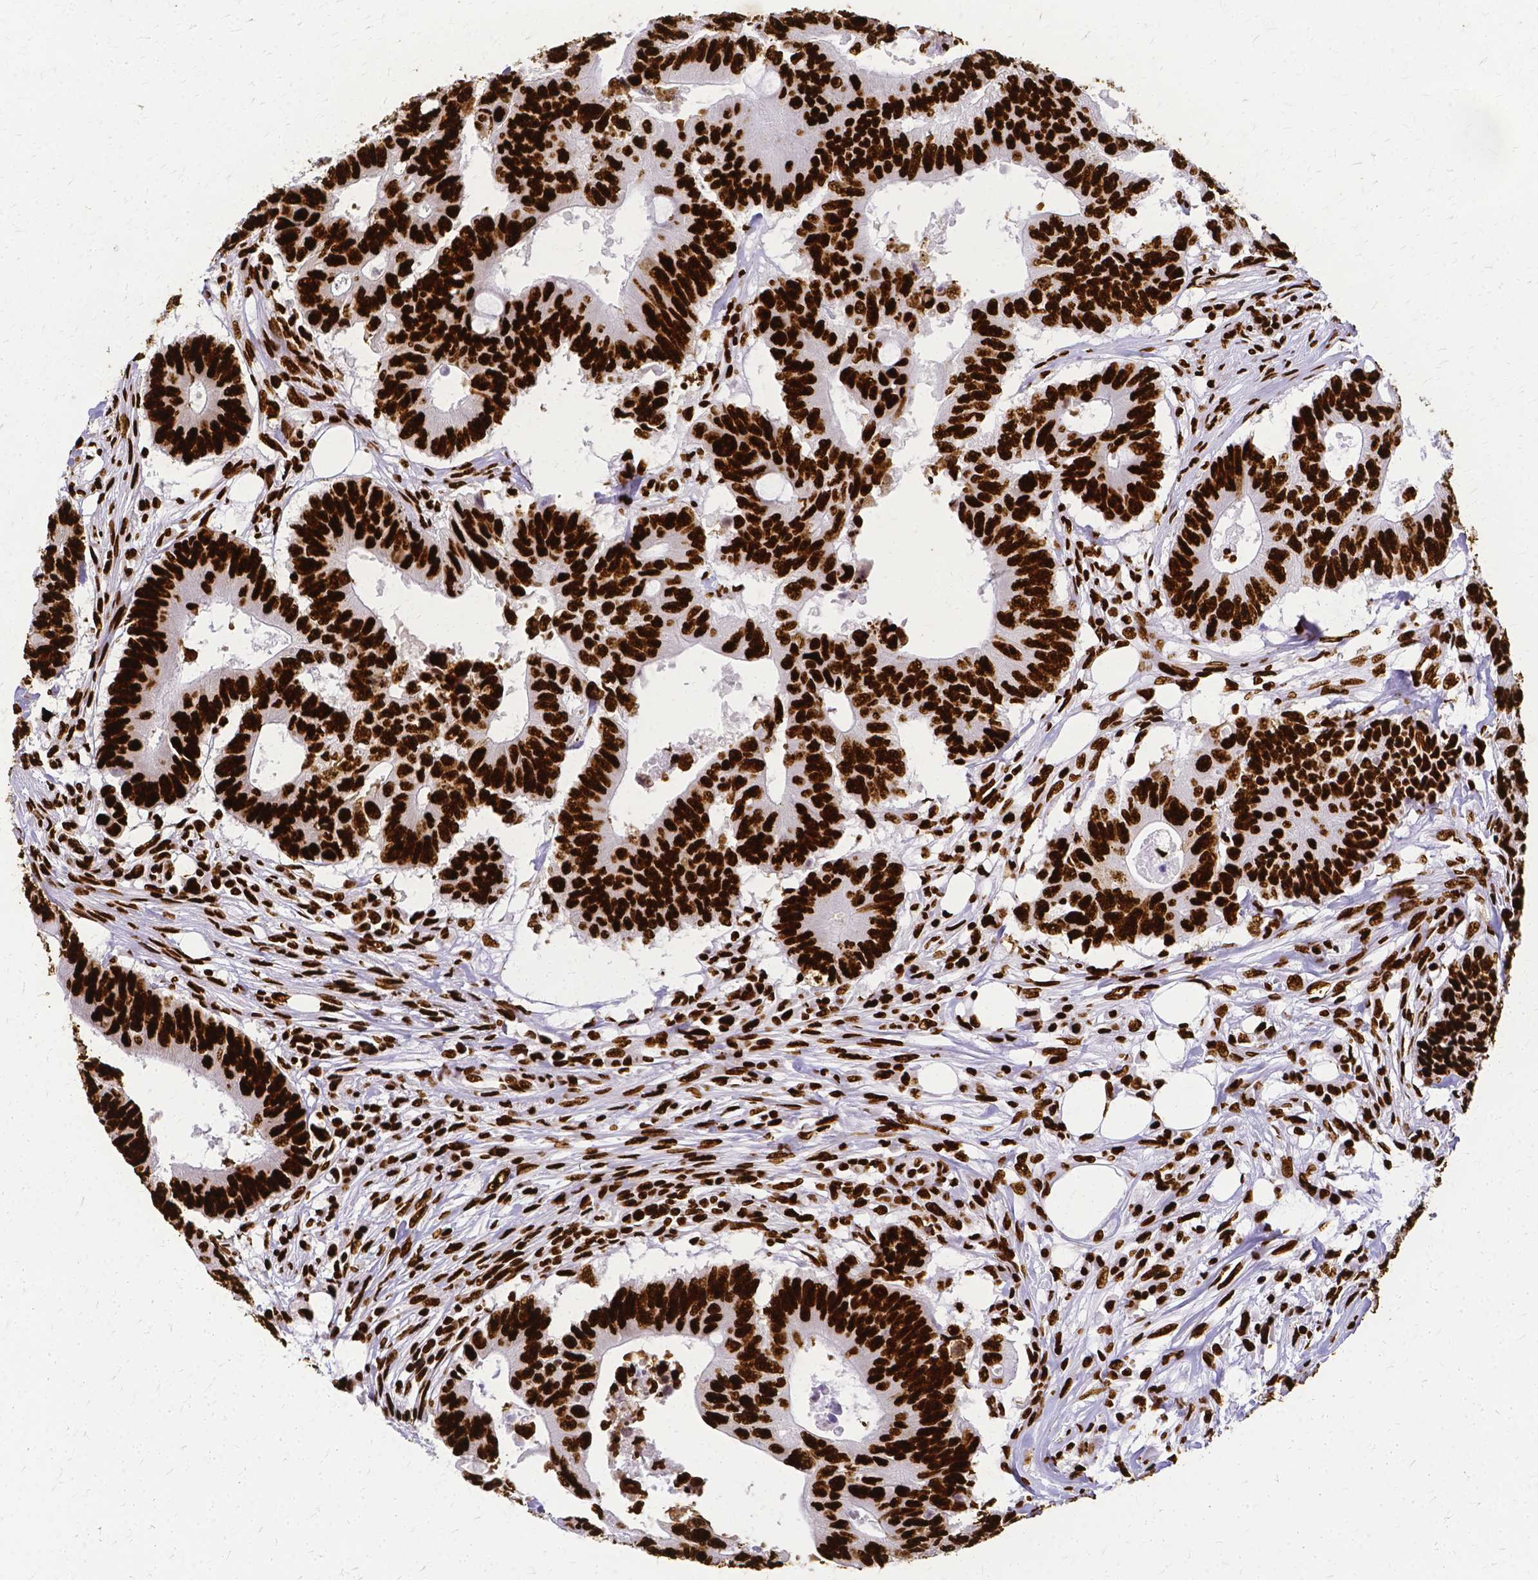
{"staining": {"intensity": "strong", "quantity": ">75%", "location": "nuclear"}, "tissue": "colorectal cancer", "cell_type": "Tumor cells", "image_type": "cancer", "snomed": [{"axis": "morphology", "description": "Adenocarcinoma, NOS"}, {"axis": "topography", "description": "Colon"}], "caption": "Immunohistochemical staining of colorectal cancer (adenocarcinoma) demonstrates high levels of strong nuclear staining in approximately >75% of tumor cells. The staining was performed using DAB (3,3'-diaminobenzidine) to visualize the protein expression in brown, while the nuclei were stained in blue with hematoxylin (Magnification: 20x).", "gene": "SFPQ", "patient": {"sex": "male", "age": 71}}